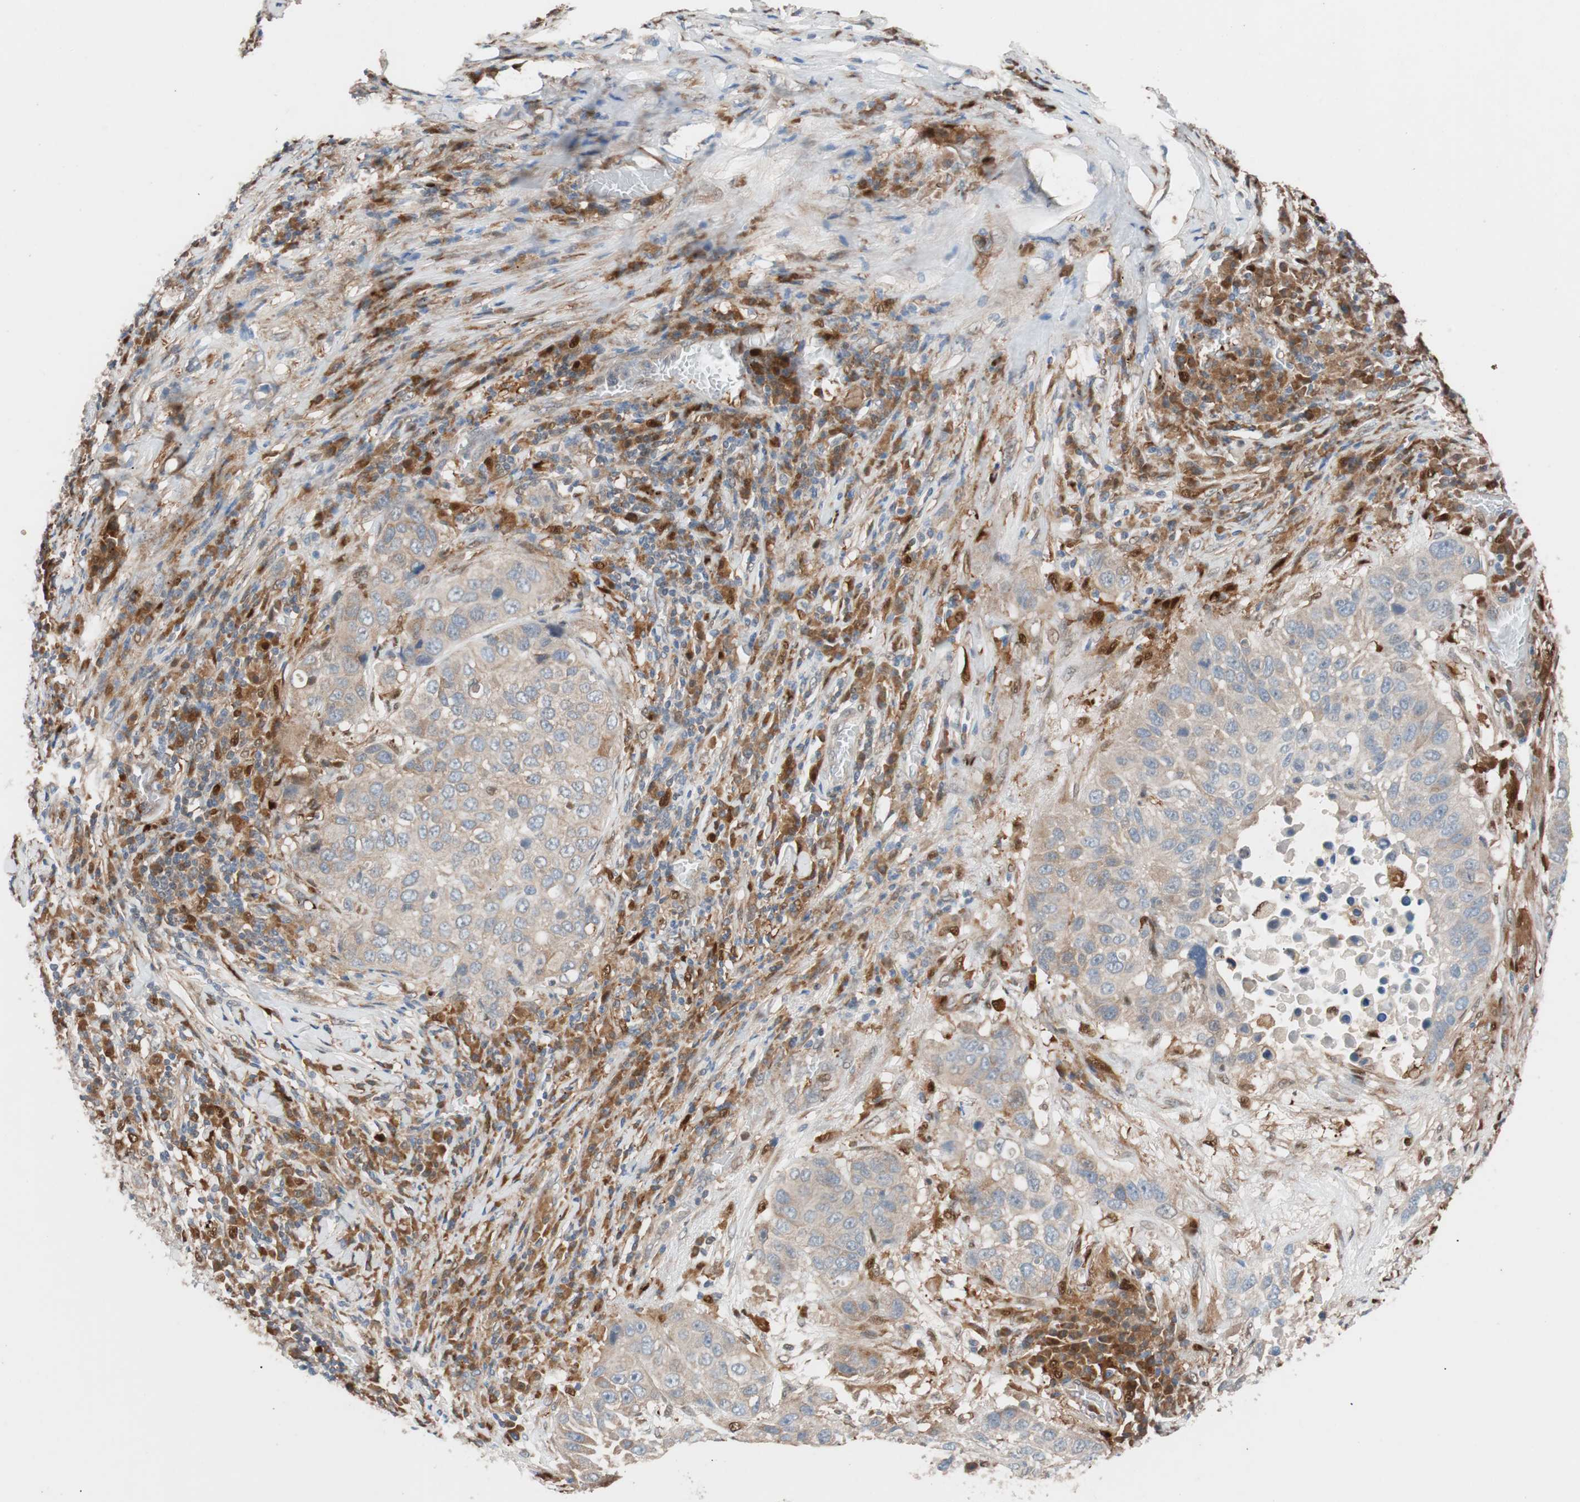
{"staining": {"intensity": "moderate", "quantity": ">75%", "location": "cytoplasmic/membranous"}, "tissue": "lung cancer", "cell_type": "Tumor cells", "image_type": "cancer", "snomed": [{"axis": "morphology", "description": "Squamous cell carcinoma, NOS"}, {"axis": "topography", "description": "Lung"}], "caption": "This micrograph reveals lung cancer (squamous cell carcinoma) stained with IHC to label a protein in brown. The cytoplasmic/membranous of tumor cells show moderate positivity for the protein. Nuclei are counter-stained blue.", "gene": "FAAH", "patient": {"sex": "male", "age": 57}}